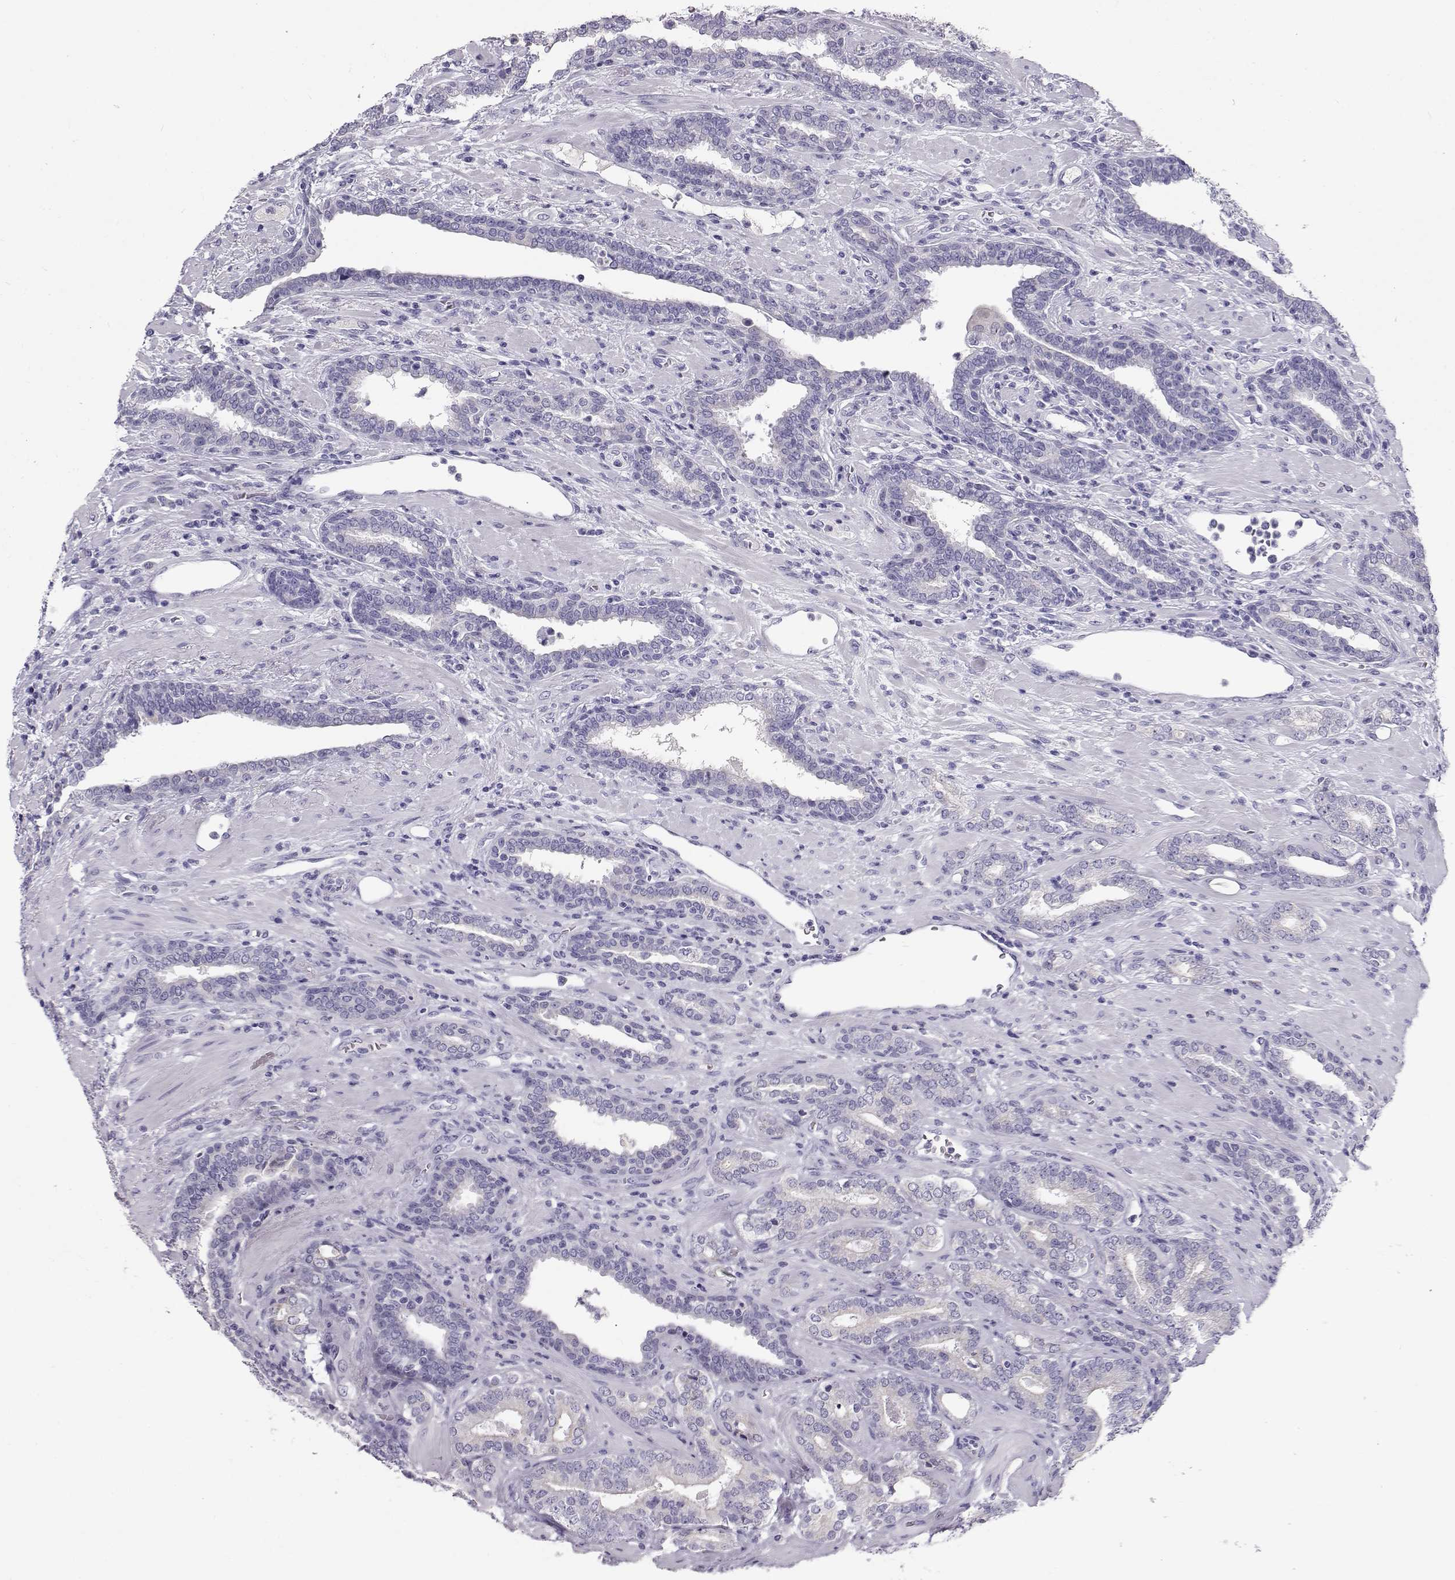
{"staining": {"intensity": "negative", "quantity": "none", "location": "none"}, "tissue": "prostate cancer", "cell_type": "Tumor cells", "image_type": "cancer", "snomed": [{"axis": "morphology", "description": "Adenocarcinoma, Low grade"}, {"axis": "topography", "description": "Prostate"}], "caption": "A photomicrograph of human prostate cancer (low-grade adenocarcinoma) is negative for staining in tumor cells.", "gene": "GPR26", "patient": {"sex": "male", "age": 61}}